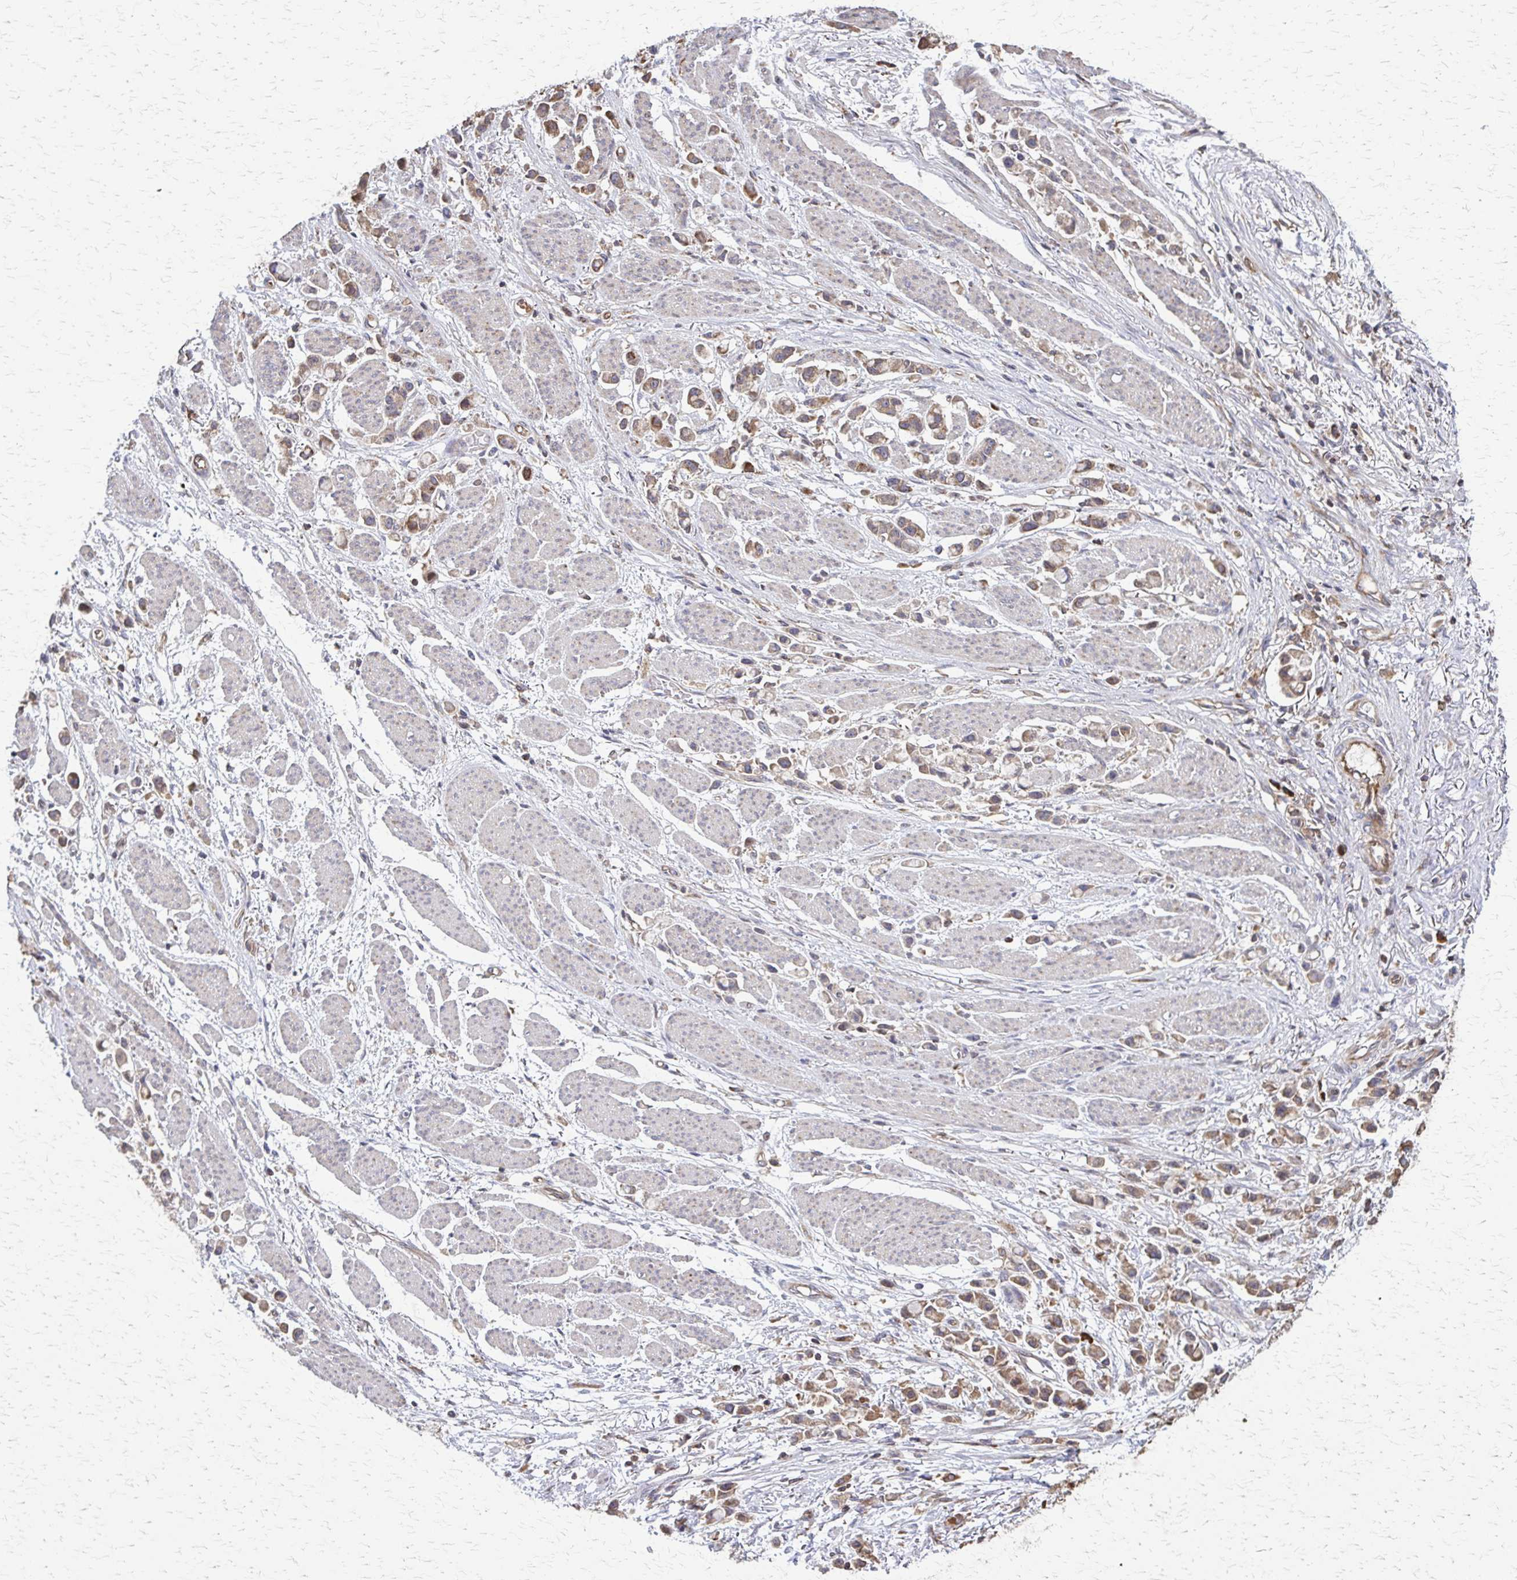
{"staining": {"intensity": "moderate", "quantity": ">75%", "location": "cytoplasmic/membranous"}, "tissue": "stomach cancer", "cell_type": "Tumor cells", "image_type": "cancer", "snomed": [{"axis": "morphology", "description": "Adenocarcinoma, NOS"}, {"axis": "topography", "description": "Stomach"}], "caption": "About >75% of tumor cells in adenocarcinoma (stomach) display moderate cytoplasmic/membranous protein positivity as visualized by brown immunohistochemical staining.", "gene": "EEF2", "patient": {"sex": "female", "age": 81}}